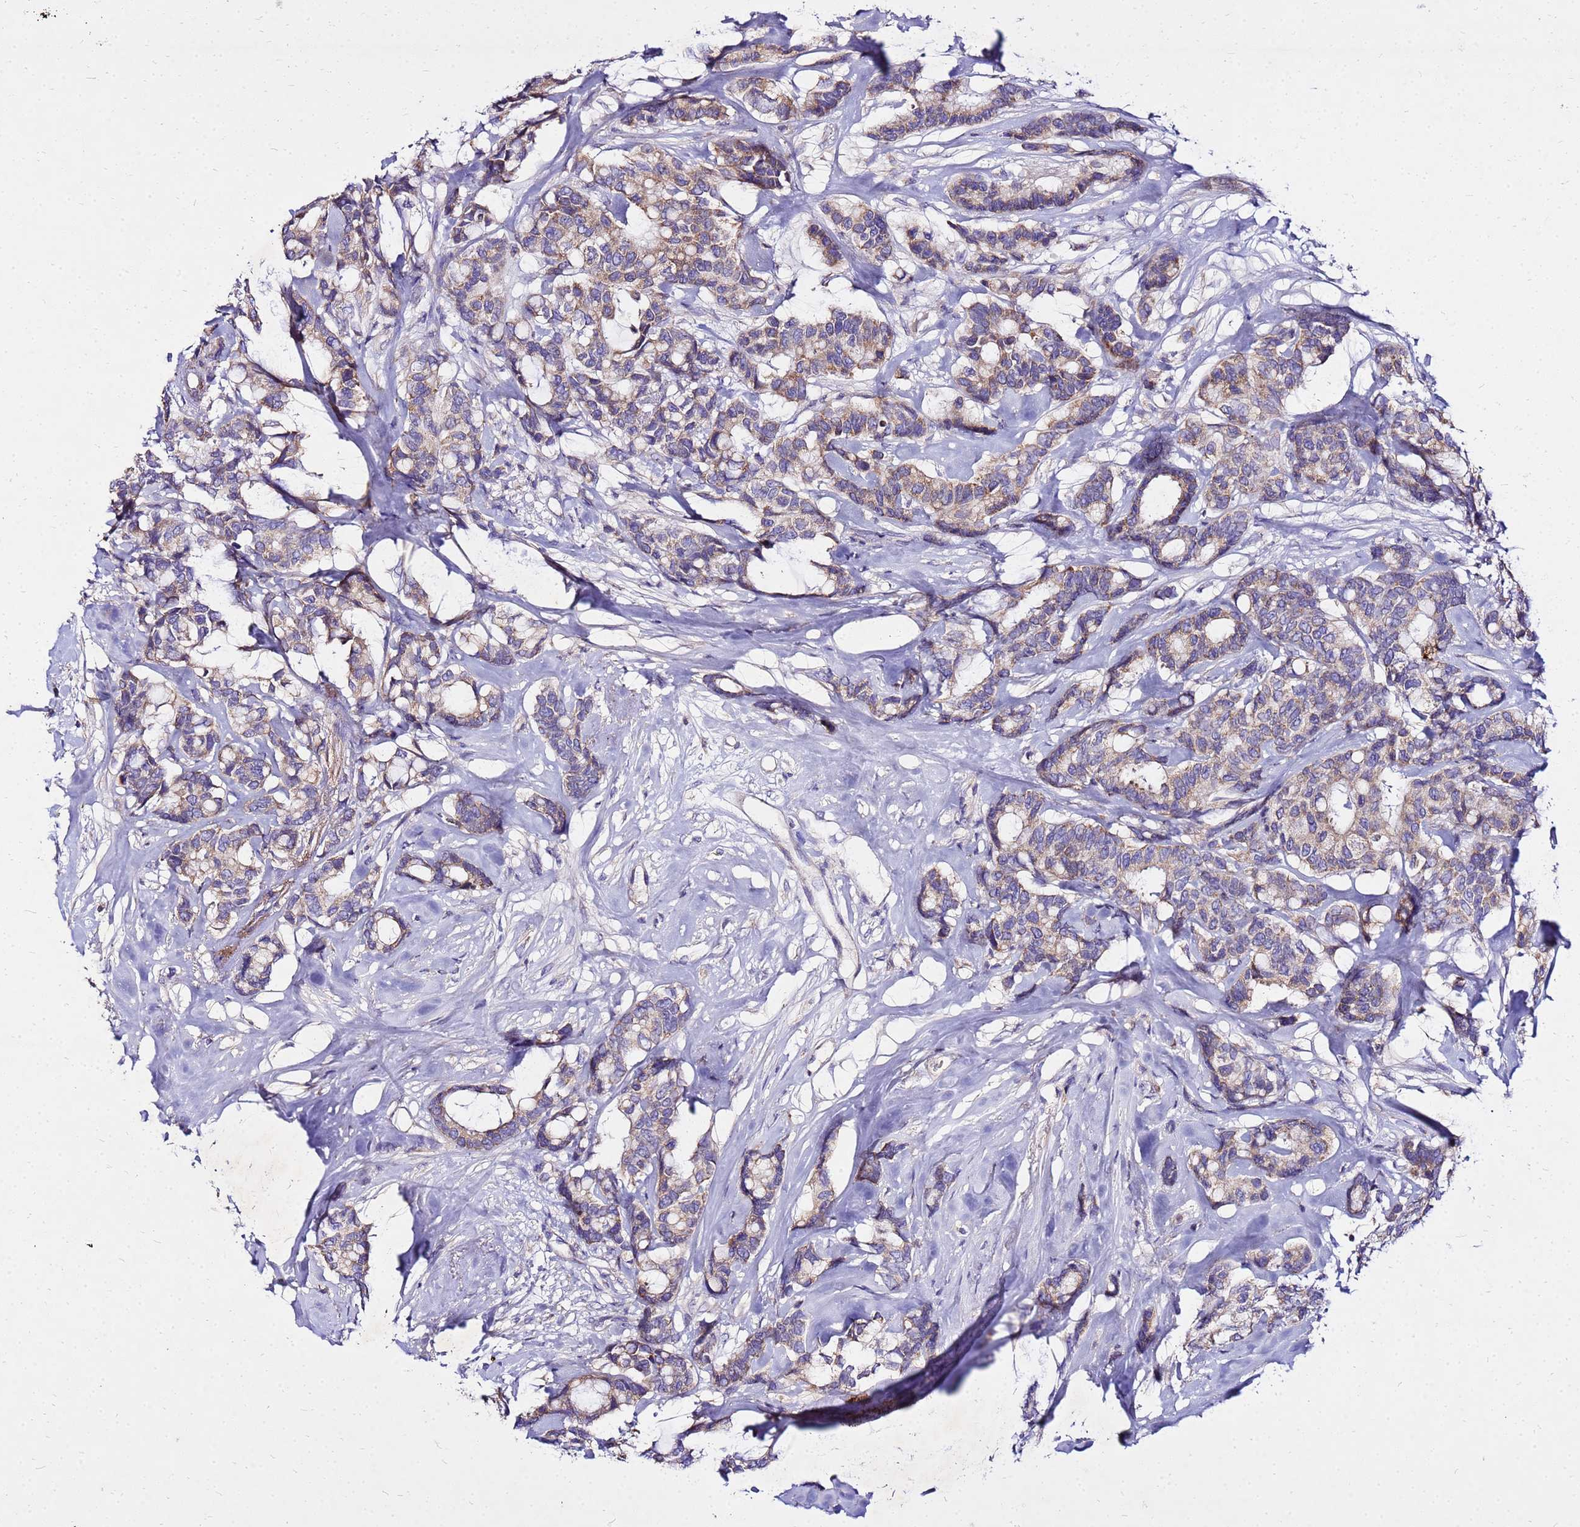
{"staining": {"intensity": "weak", "quantity": "25%-75%", "location": "cytoplasmic/membranous"}, "tissue": "breast cancer", "cell_type": "Tumor cells", "image_type": "cancer", "snomed": [{"axis": "morphology", "description": "Duct carcinoma"}, {"axis": "topography", "description": "Breast"}], "caption": "About 25%-75% of tumor cells in breast infiltrating ductal carcinoma reveal weak cytoplasmic/membranous protein positivity as visualized by brown immunohistochemical staining.", "gene": "COX14", "patient": {"sex": "female", "age": 87}}